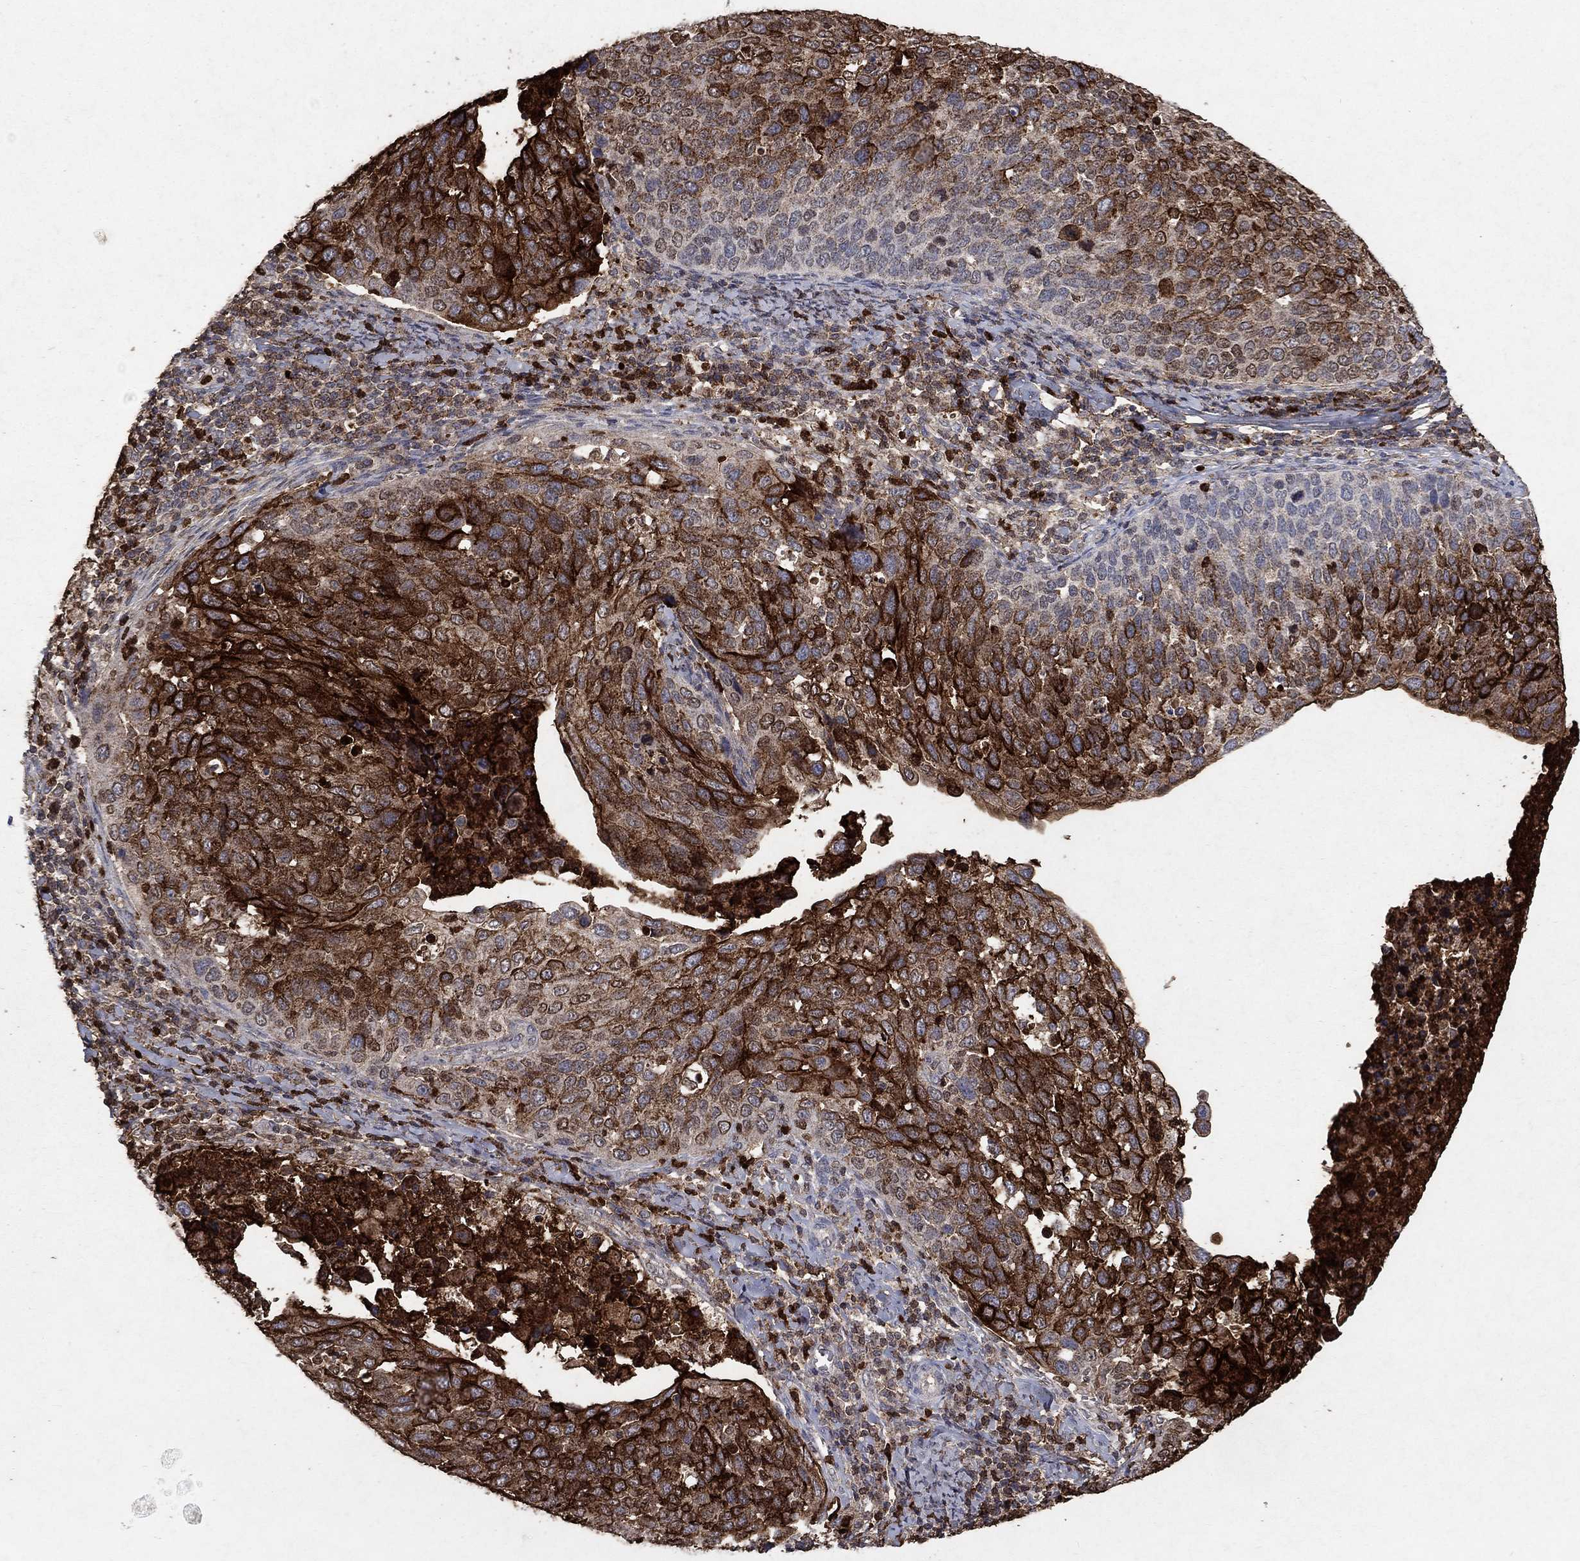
{"staining": {"intensity": "strong", "quantity": "25%-75%", "location": "cytoplasmic/membranous,nuclear"}, "tissue": "cervical cancer", "cell_type": "Tumor cells", "image_type": "cancer", "snomed": [{"axis": "morphology", "description": "Squamous cell carcinoma, NOS"}, {"axis": "topography", "description": "Cervix"}], "caption": "Protein positivity by immunohistochemistry (IHC) demonstrates strong cytoplasmic/membranous and nuclear positivity in about 25%-75% of tumor cells in cervical cancer.", "gene": "CD24", "patient": {"sex": "female", "age": 54}}